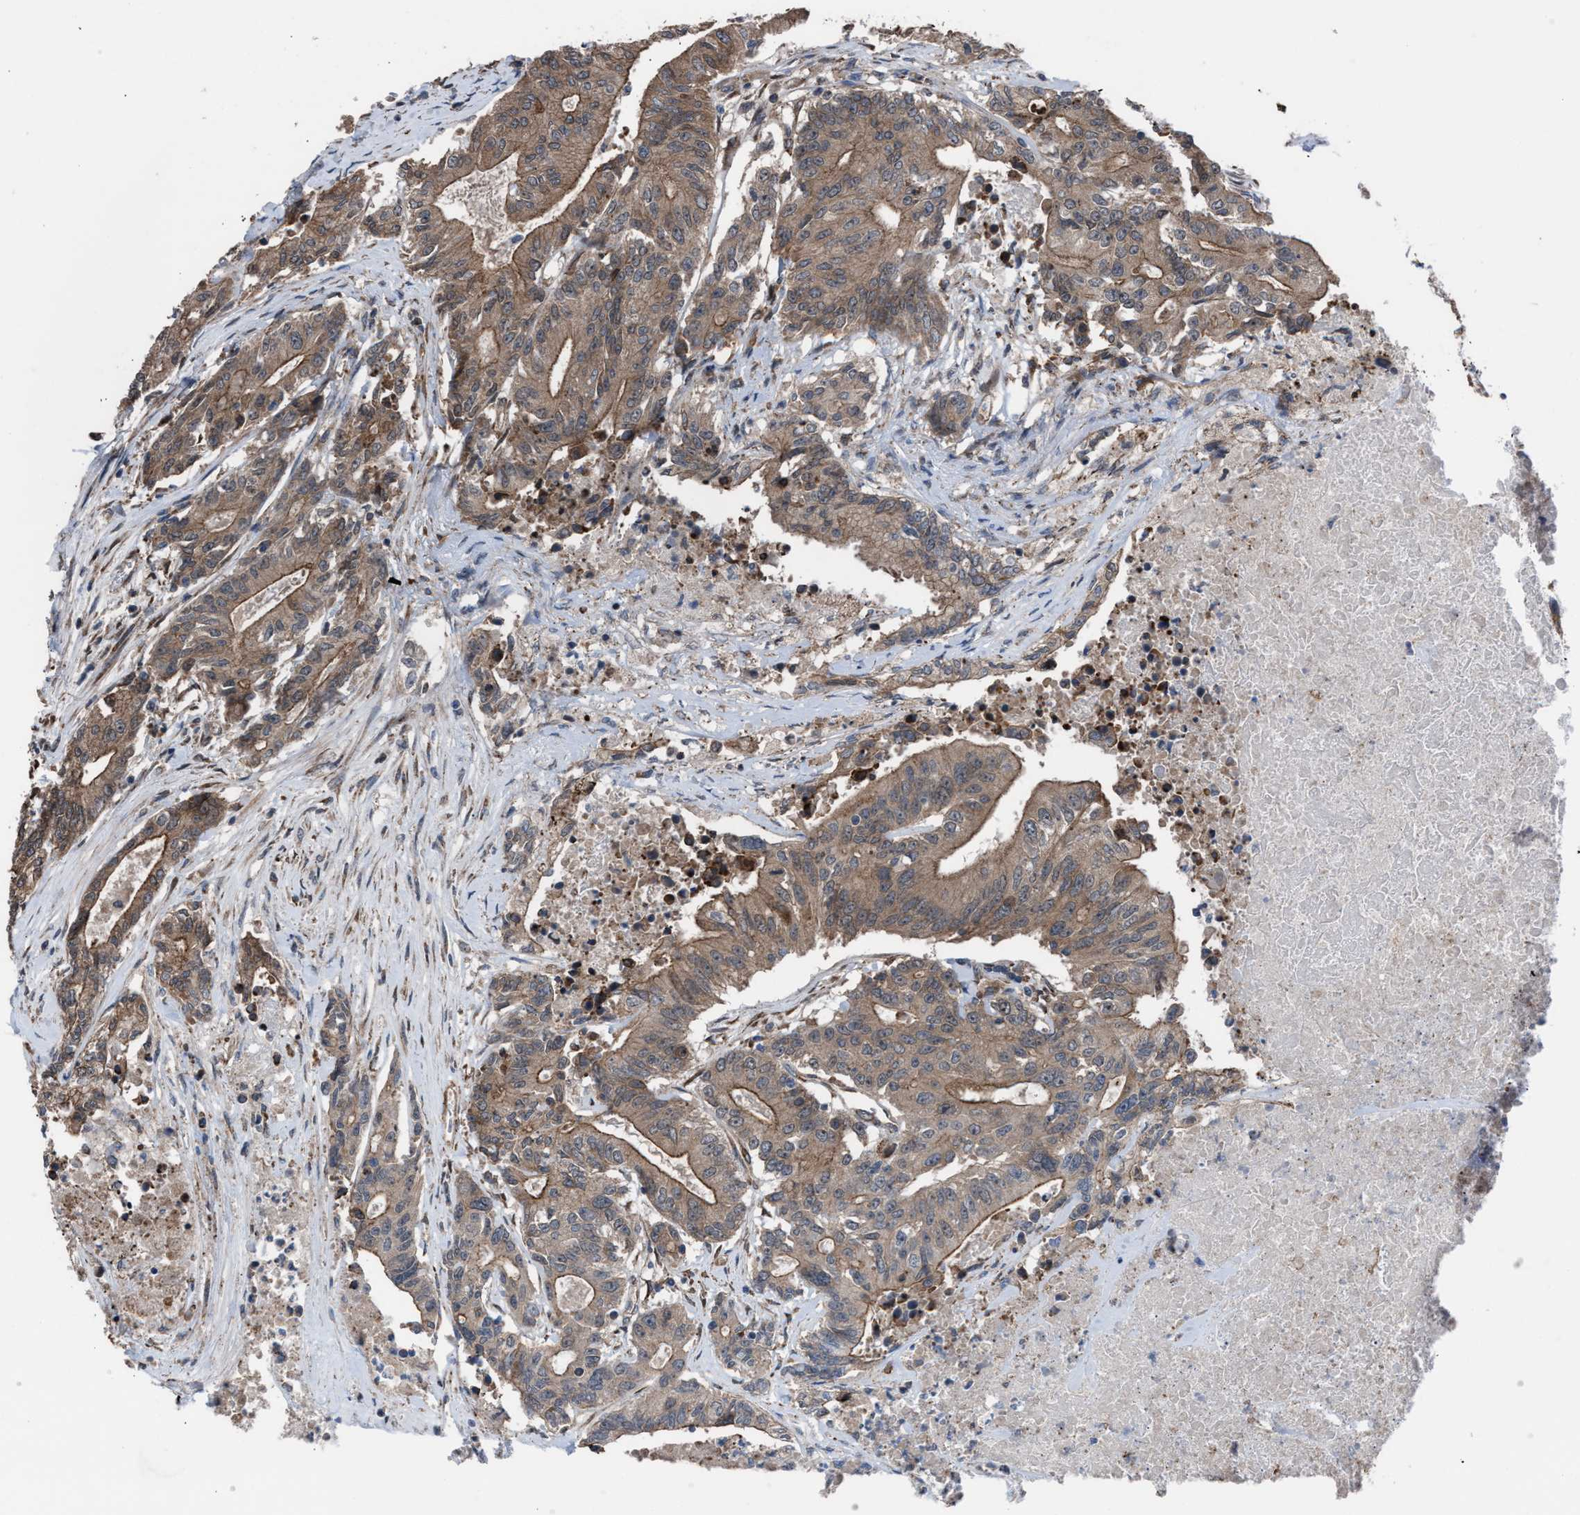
{"staining": {"intensity": "moderate", "quantity": ">75%", "location": "cytoplasmic/membranous"}, "tissue": "colorectal cancer", "cell_type": "Tumor cells", "image_type": "cancer", "snomed": [{"axis": "morphology", "description": "Adenocarcinoma, NOS"}, {"axis": "topography", "description": "Colon"}], "caption": "IHC of human adenocarcinoma (colorectal) demonstrates medium levels of moderate cytoplasmic/membranous staining in approximately >75% of tumor cells. (brown staining indicates protein expression, while blue staining denotes nuclei).", "gene": "TP53BP2", "patient": {"sex": "female", "age": 77}}